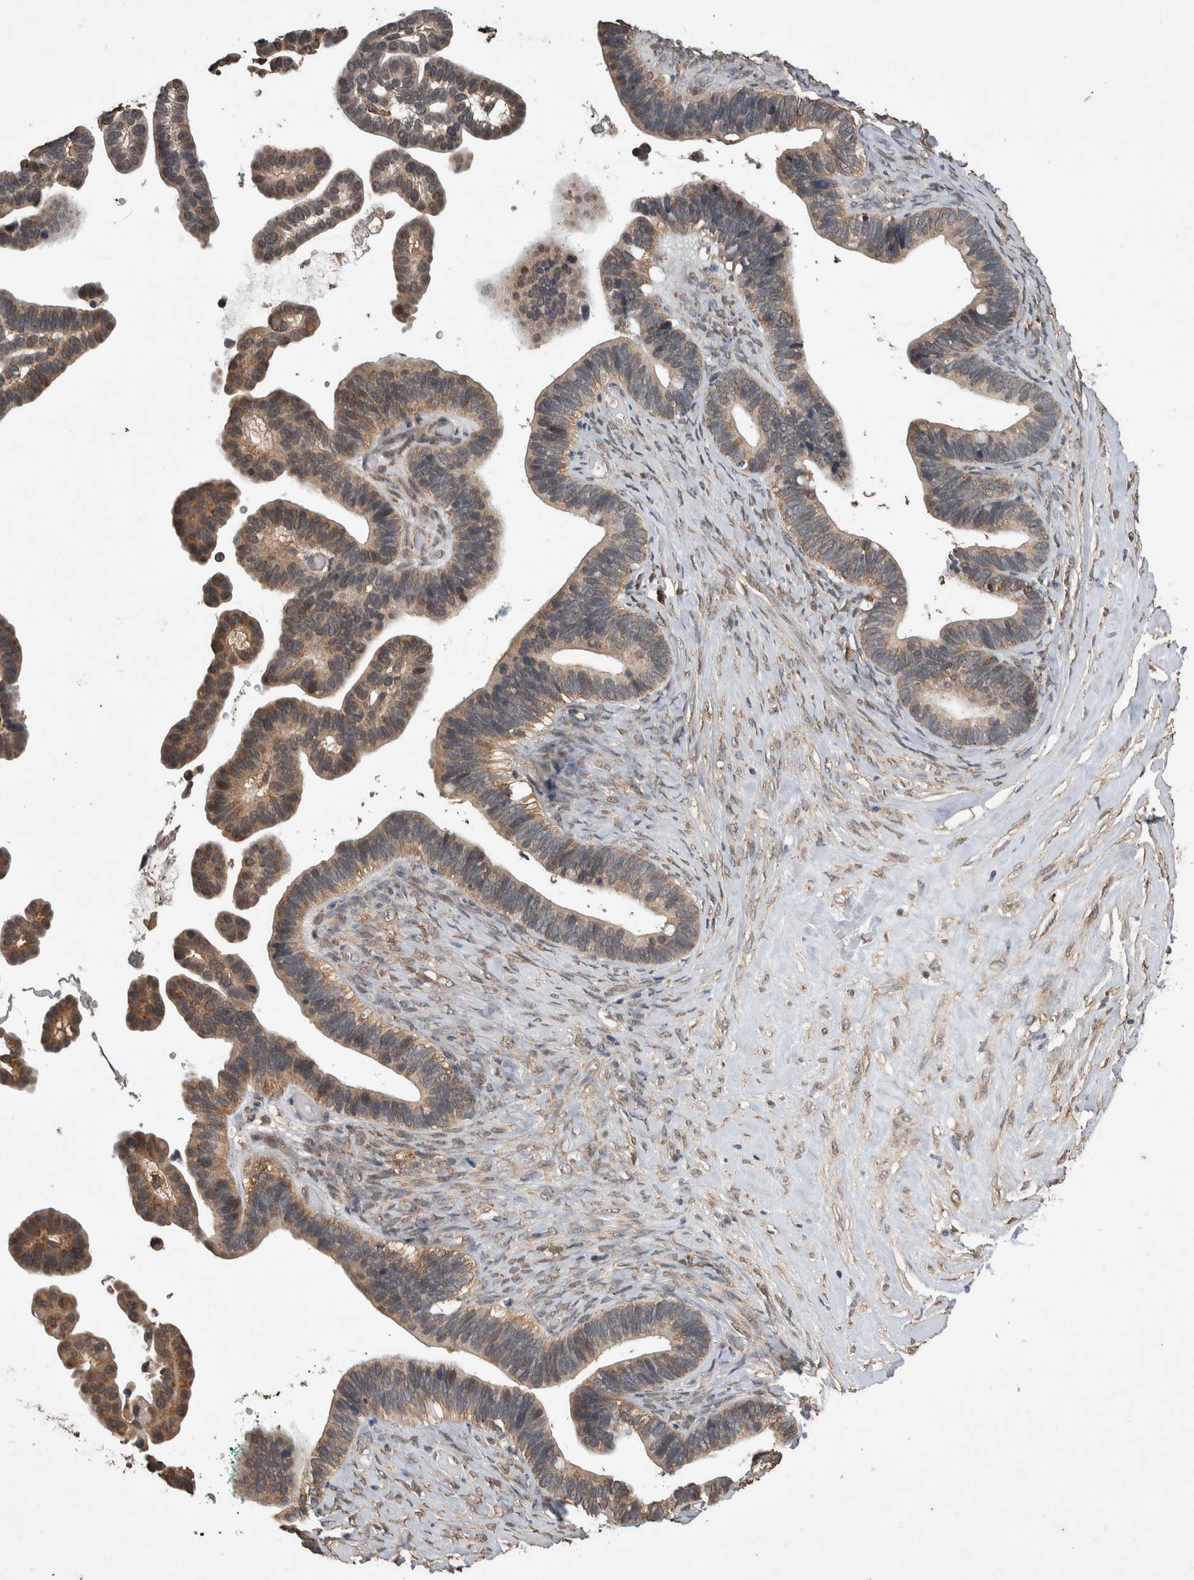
{"staining": {"intensity": "weak", "quantity": ">75%", "location": "cytoplasmic/membranous,nuclear"}, "tissue": "ovarian cancer", "cell_type": "Tumor cells", "image_type": "cancer", "snomed": [{"axis": "morphology", "description": "Cystadenocarcinoma, serous, NOS"}, {"axis": "topography", "description": "Ovary"}], "caption": "Tumor cells exhibit low levels of weak cytoplasmic/membranous and nuclear staining in about >75% of cells in ovarian serous cystadenocarcinoma.", "gene": "DVL2", "patient": {"sex": "female", "age": 56}}